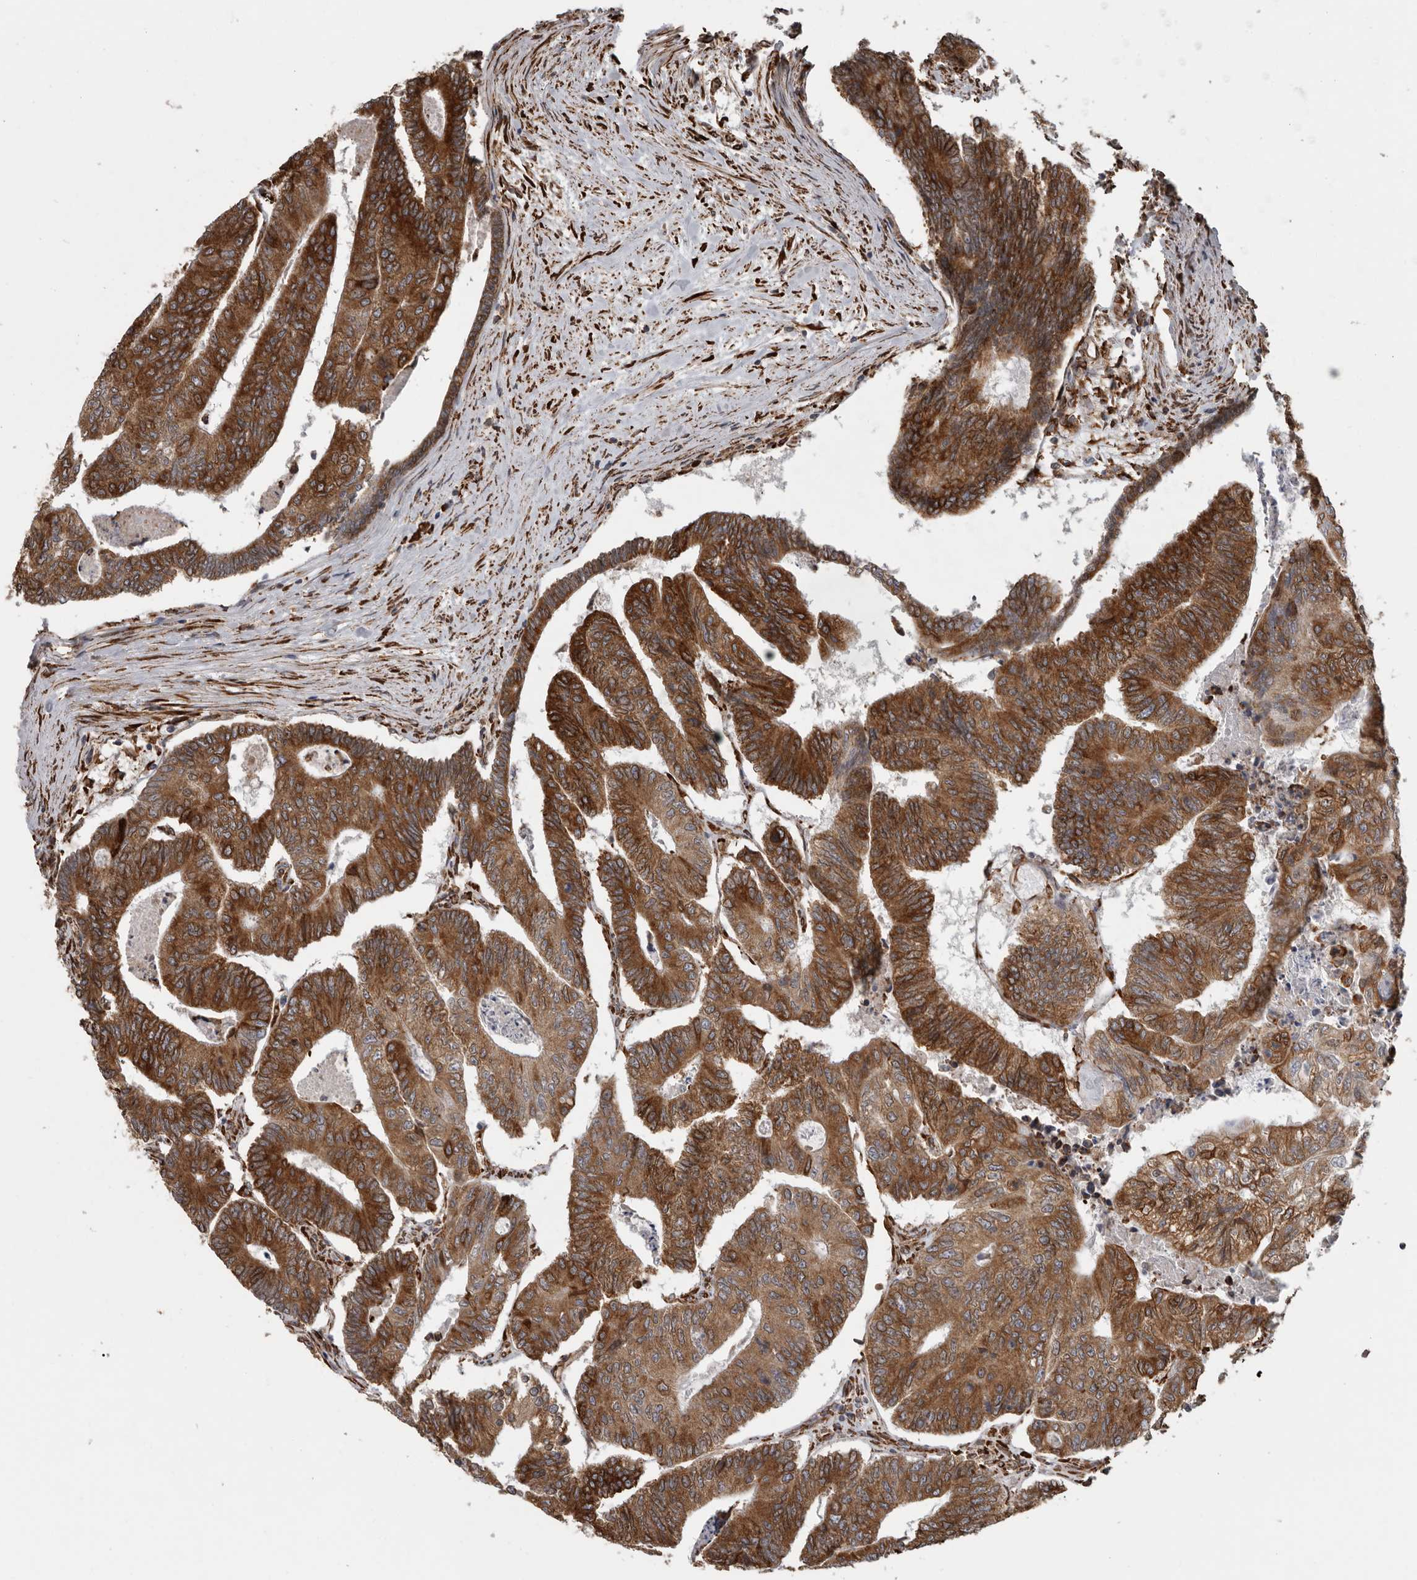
{"staining": {"intensity": "strong", "quantity": ">75%", "location": "cytoplasmic/membranous"}, "tissue": "colorectal cancer", "cell_type": "Tumor cells", "image_type": "cancer", "snomed": [{"axis": "morphology", "description": "Adenocarcinoma, NOS"}, {"axis": "topography", "description": "Colon"}], "caption": "Tumor cells demonstrate strong cytoplasmic/membranous positivity in approximately >75% of cells in colorectal cancer.", "gene": "CEP350", "patient": {"sex": "female", "age": 67}}